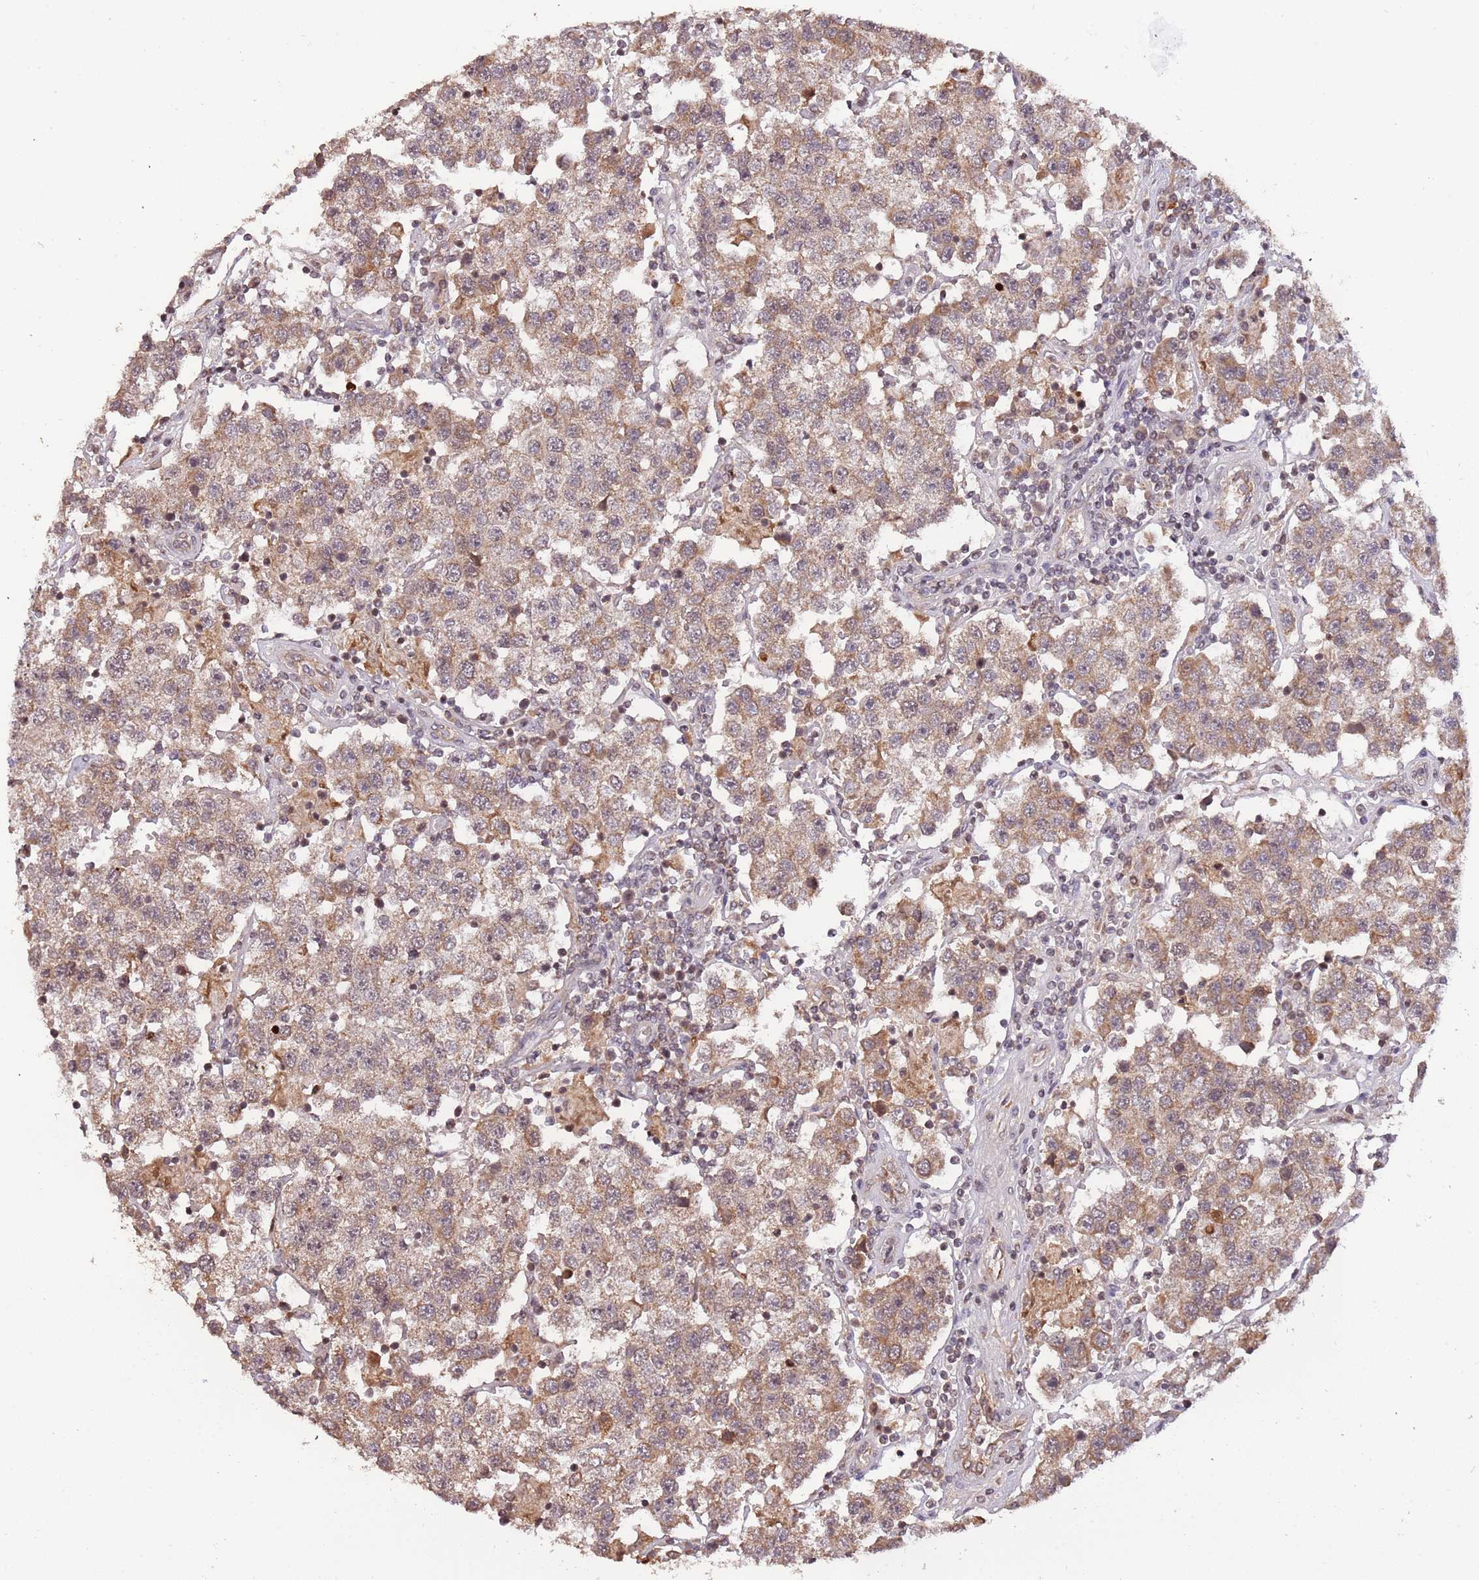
{"staining": {"intensity": "weak", "quantity": "25%-75%", "location": "cytoplasmic/membranous"}, "tissue": "testis cancer", "cell_type": "Tumor cells", "image_type": "cancer", "snomed": [{"axis": "morphology", "description": "Seminoma, NOS"}, {"axis": "topography", "description": "Testis"}], "caption": "Testis cancer (seminoma) was stained to show a protein in brown. There is low levels of weak cytoplasmic/membranous expression in approximately 25%-75% of tumor cells.", "gene": "SAMSN1", "patient": {"sex": "male", "age": 37}}